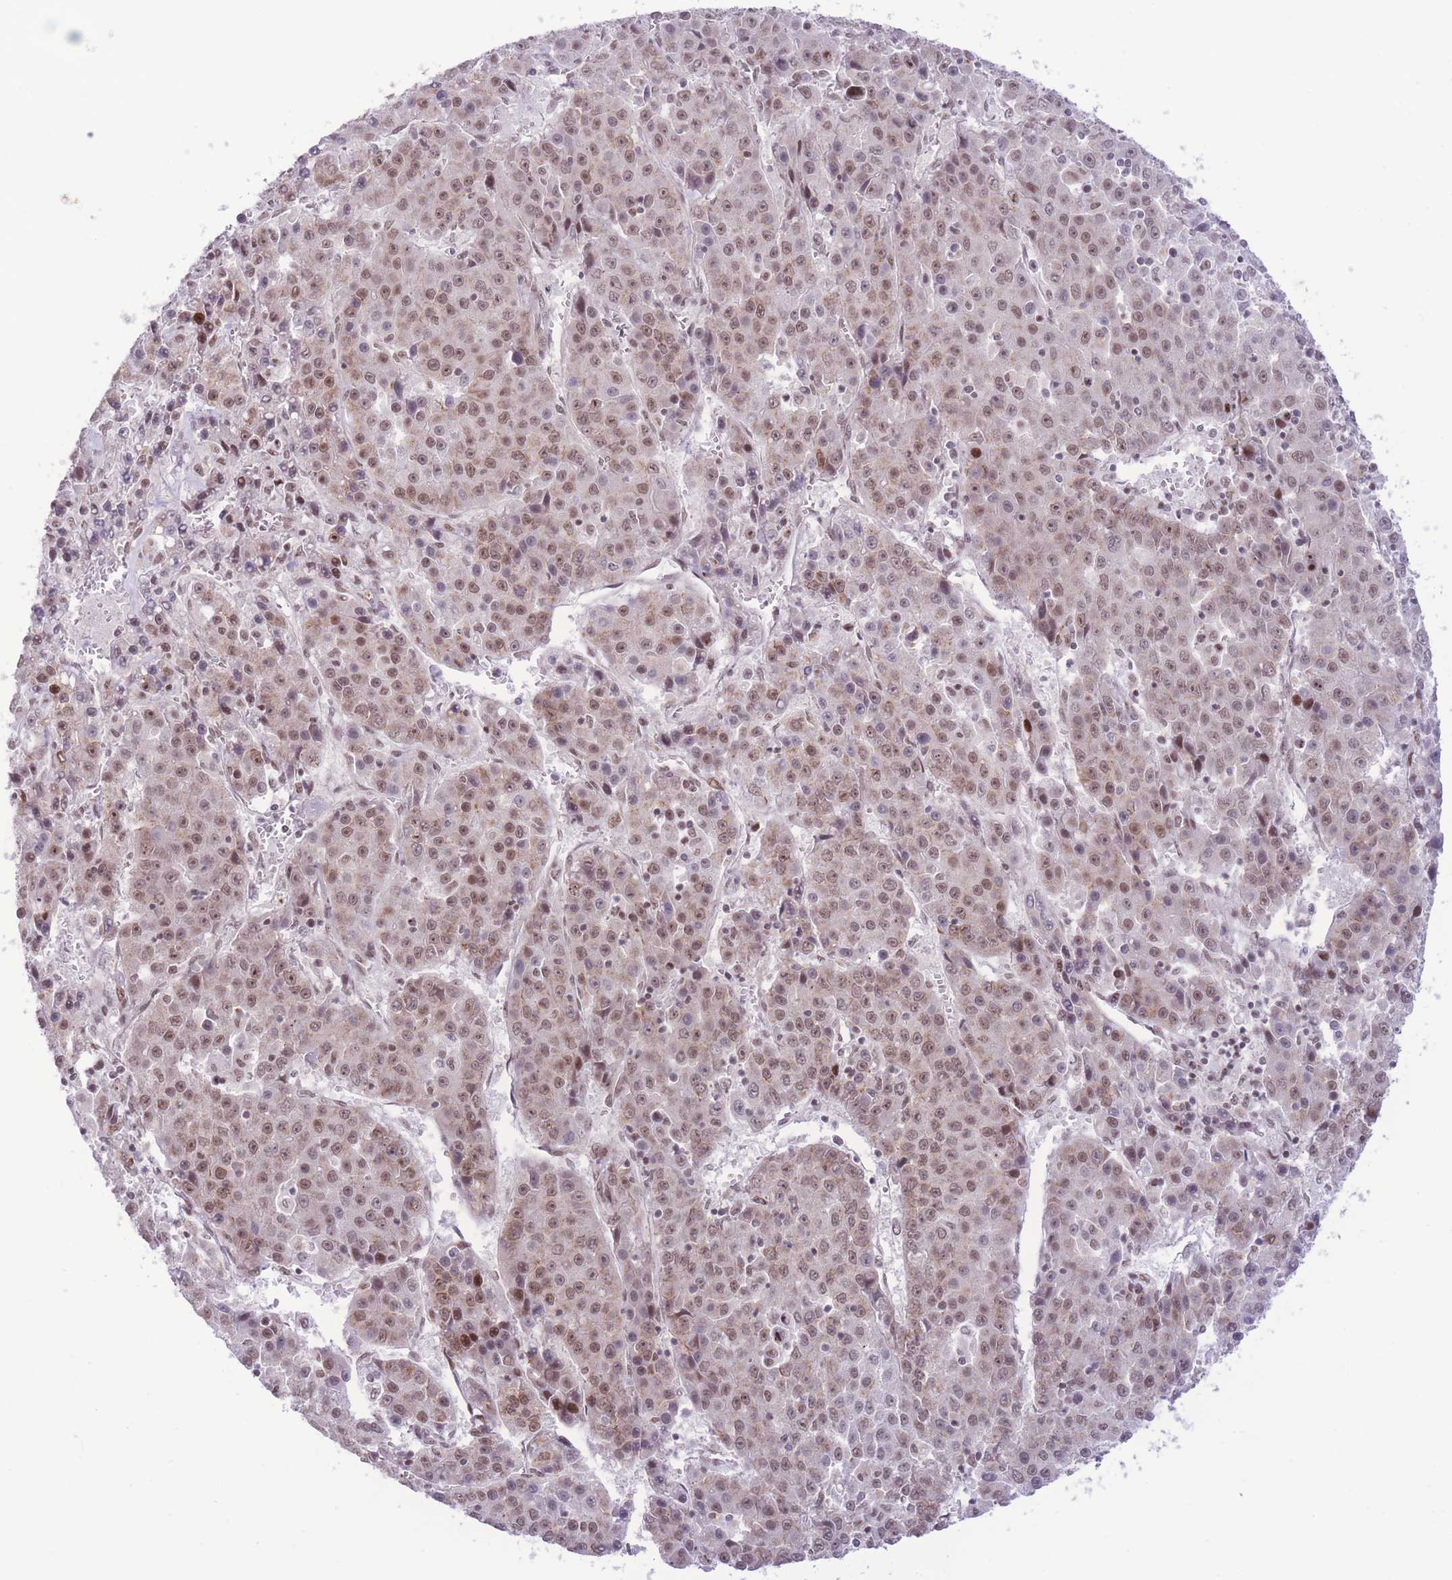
{"staining": {"intensity": "moderate", "quantity": ">75%", "location": "nuclear"}, "tissue": "liver cancer", "cell_type": "Tumor cells", "image_type": "cancer", "snomed": [{"axis": "morphology", "description": "Carcinoma, Hepatocellular, NOS"}, {"axis": "topography", "description": "Liver"}], "caption": "This micrograph displays immunohistochemistry (IHC) staining of hepatocellular carcinoma (liver), with medium moderate nuclear expression in approximately >75% of tumor cells.", "gene": "PCIF1", "patient": {"sex": "female", "age": 53}}